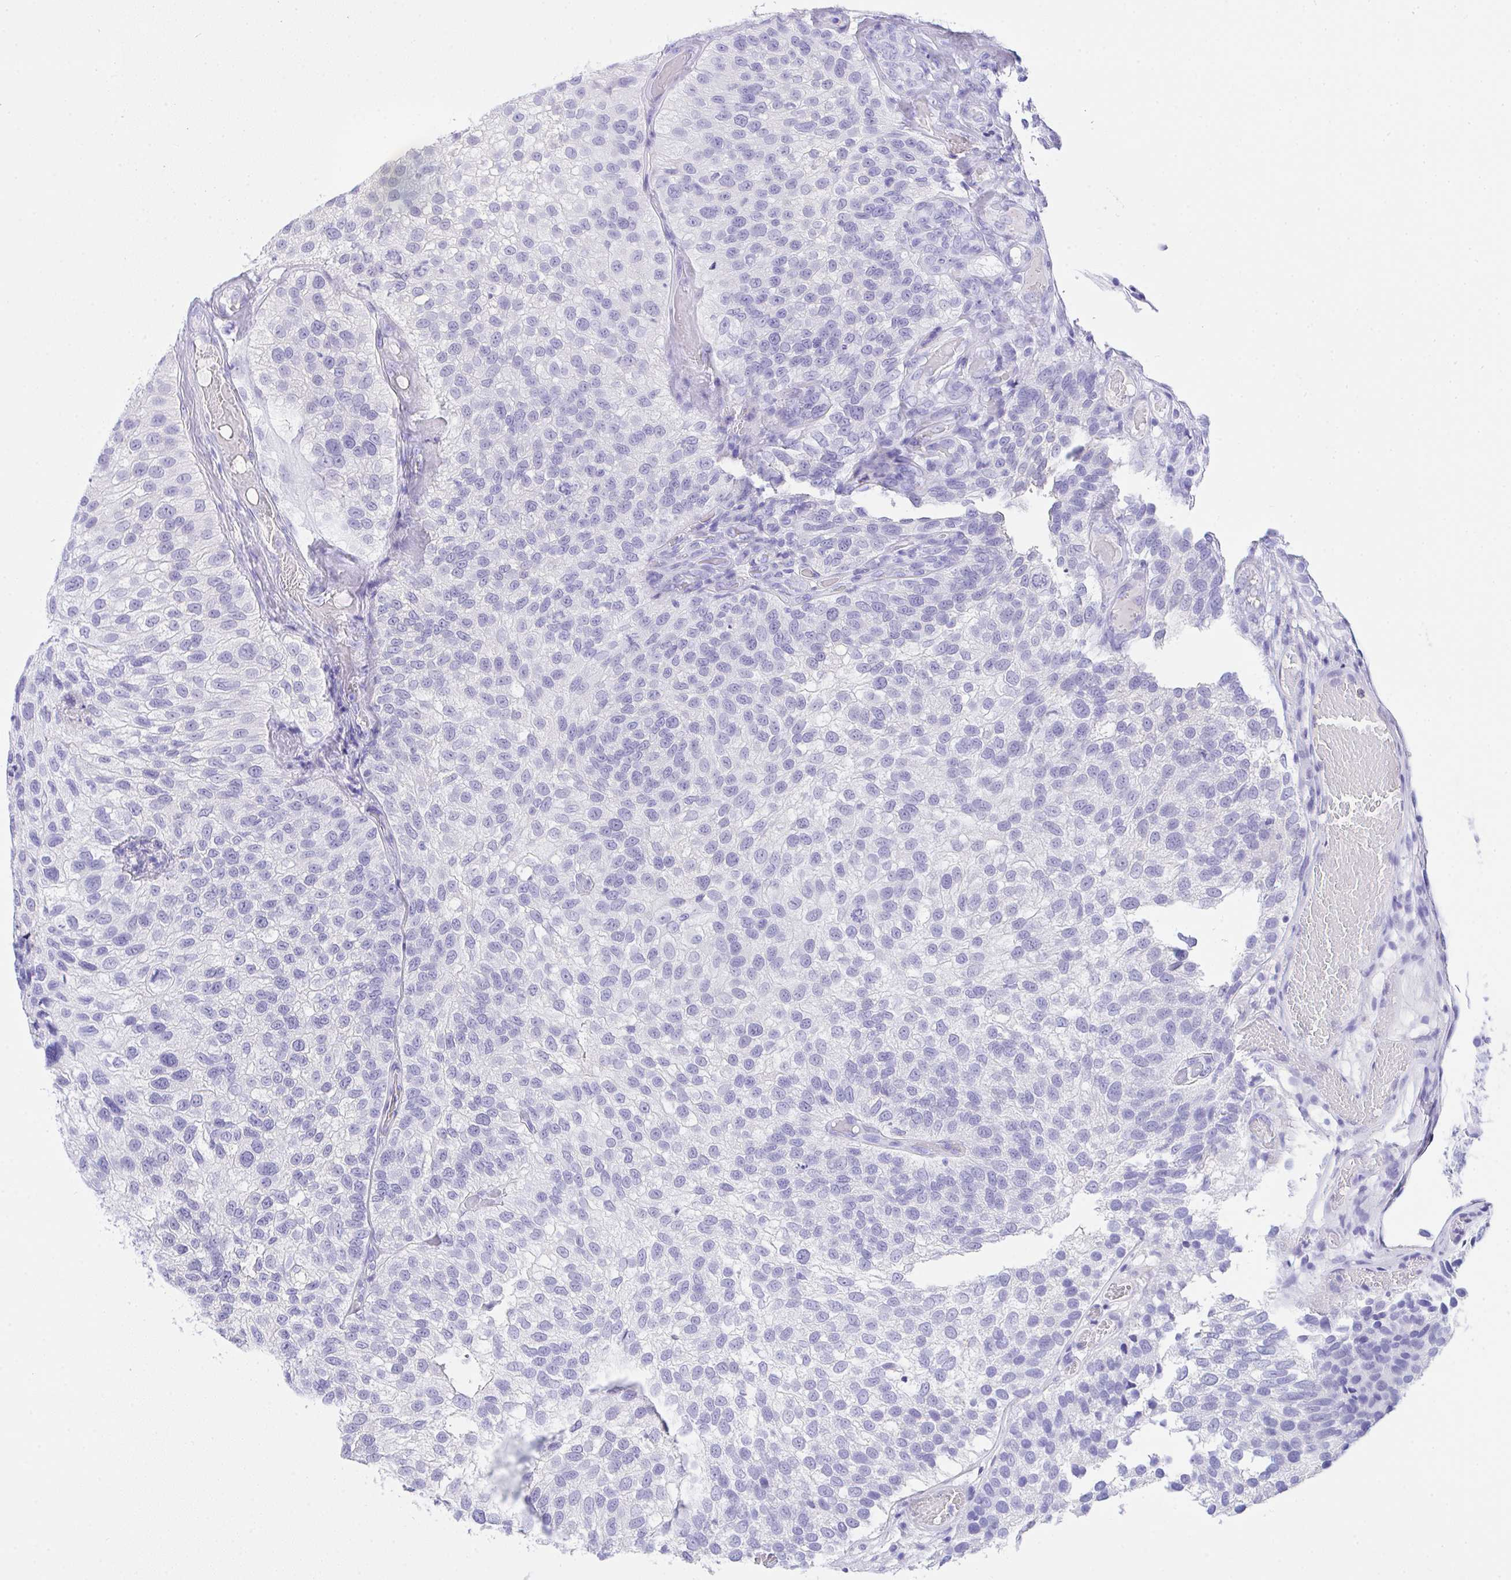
{"staining": {"intensity": "negative", "quantity": "none", "location": "none"}, "tissue": "urothelial cancer", "cell_type": "Tumor cells", "image_type": "cancer", "snomed": [{"axis": "morphology", "description": "Urothelial carcinoma, NOS"}, {"axis": "topography", "description": "Urinary bladder"}], "caption": "Human urothelial cancer stained for a protein using immunohistochemistry (IHC) reveals no staining in tumor cells.", "gene": "AKR1D1", "patient": {"sex": "male", "age": 87}}